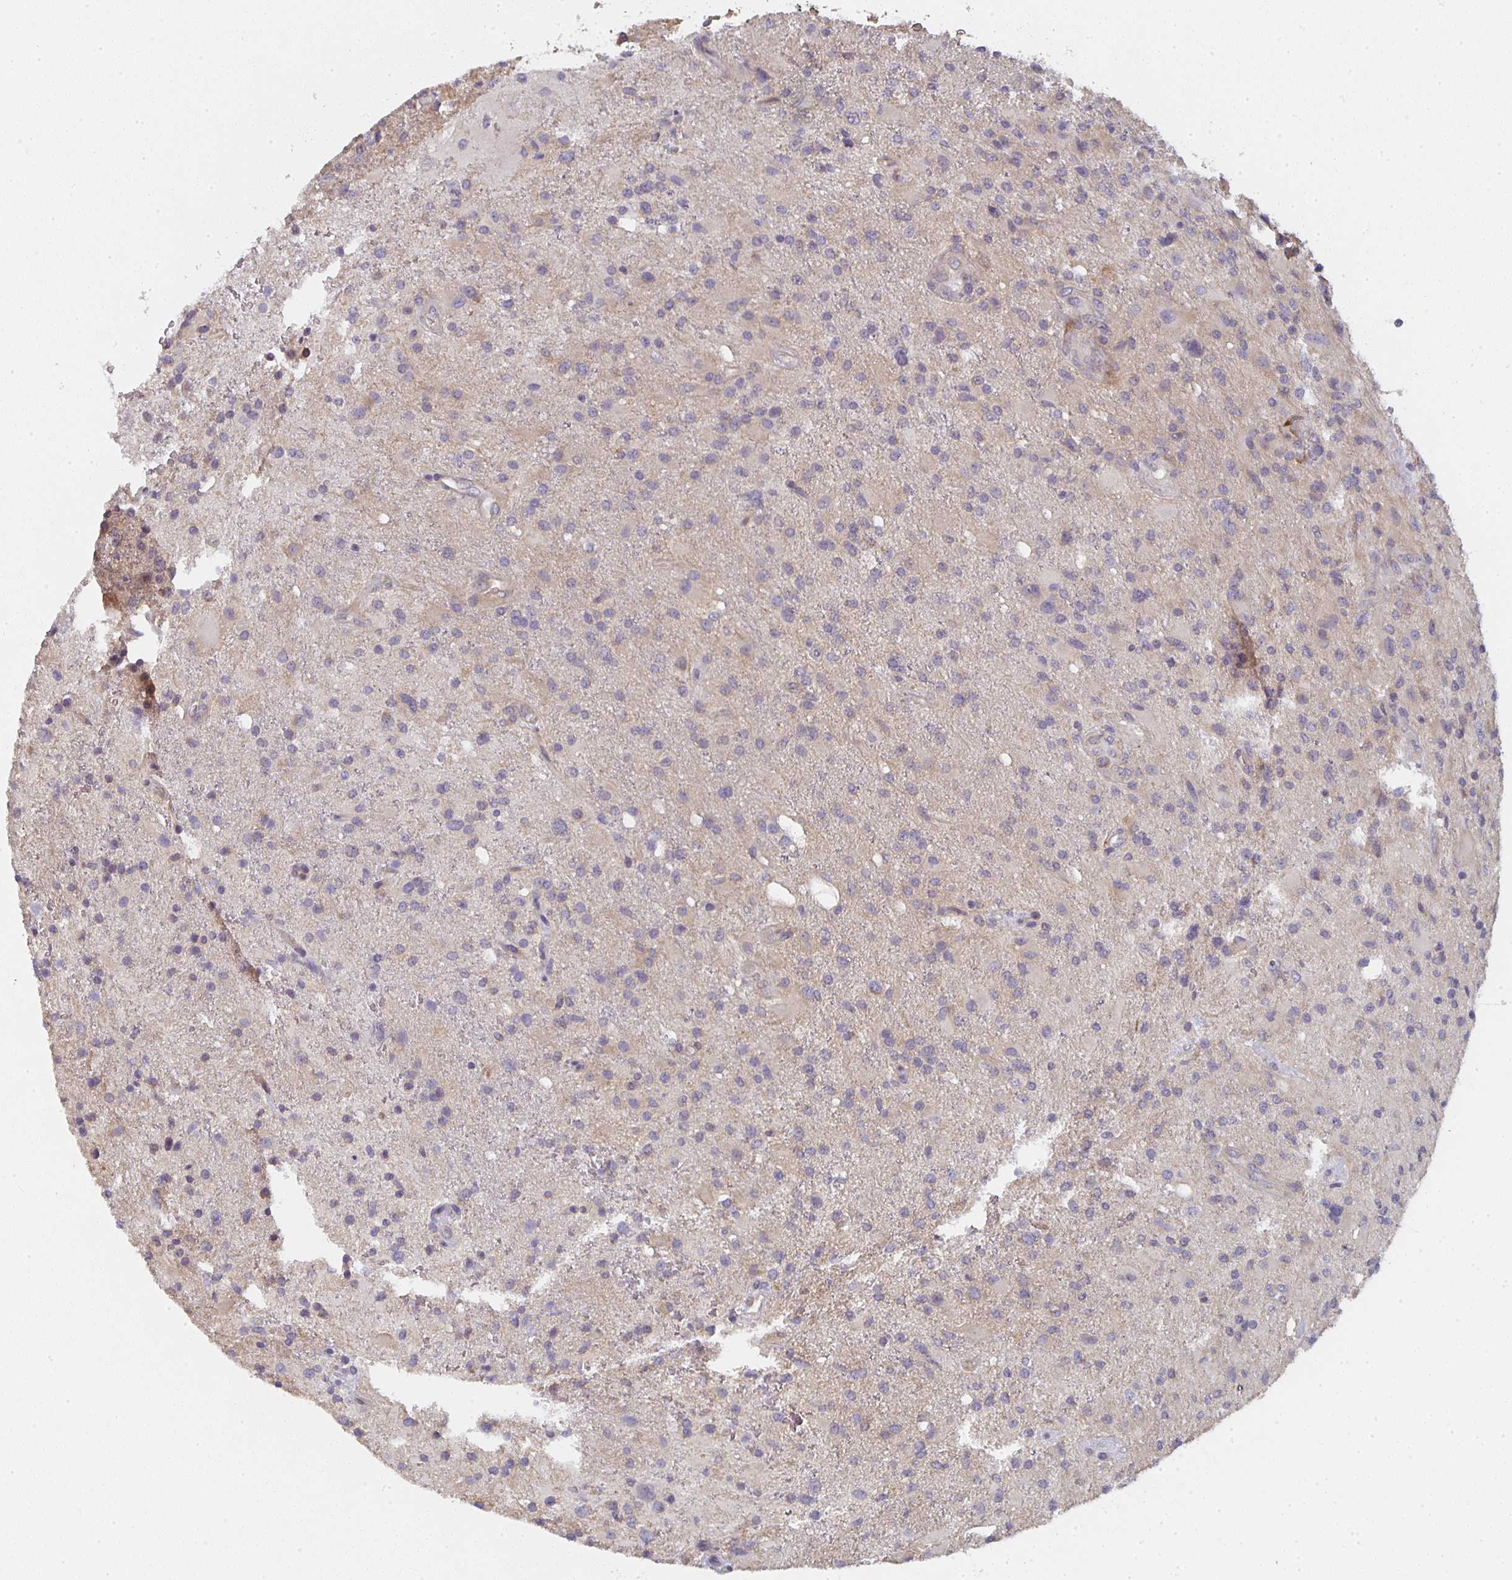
{"staining": {"intensity": "weak", "quantity": "<25%", "location": "cytoplasmic/membranous"}, "tissue": "glioma", "cell_type": "Tumor cells", "image_type": "cancer", "snomed": [{"axis": "morphology", "description": "Glioma, malignant, High grade"}, {"axis": "topography", "description": "Brain"}], "caption": "Tumor cells show no significant staining in high-grade glioma (malignant).", "gene": "CTHRC1", "patient": {"sex": "male", "age": 53}}